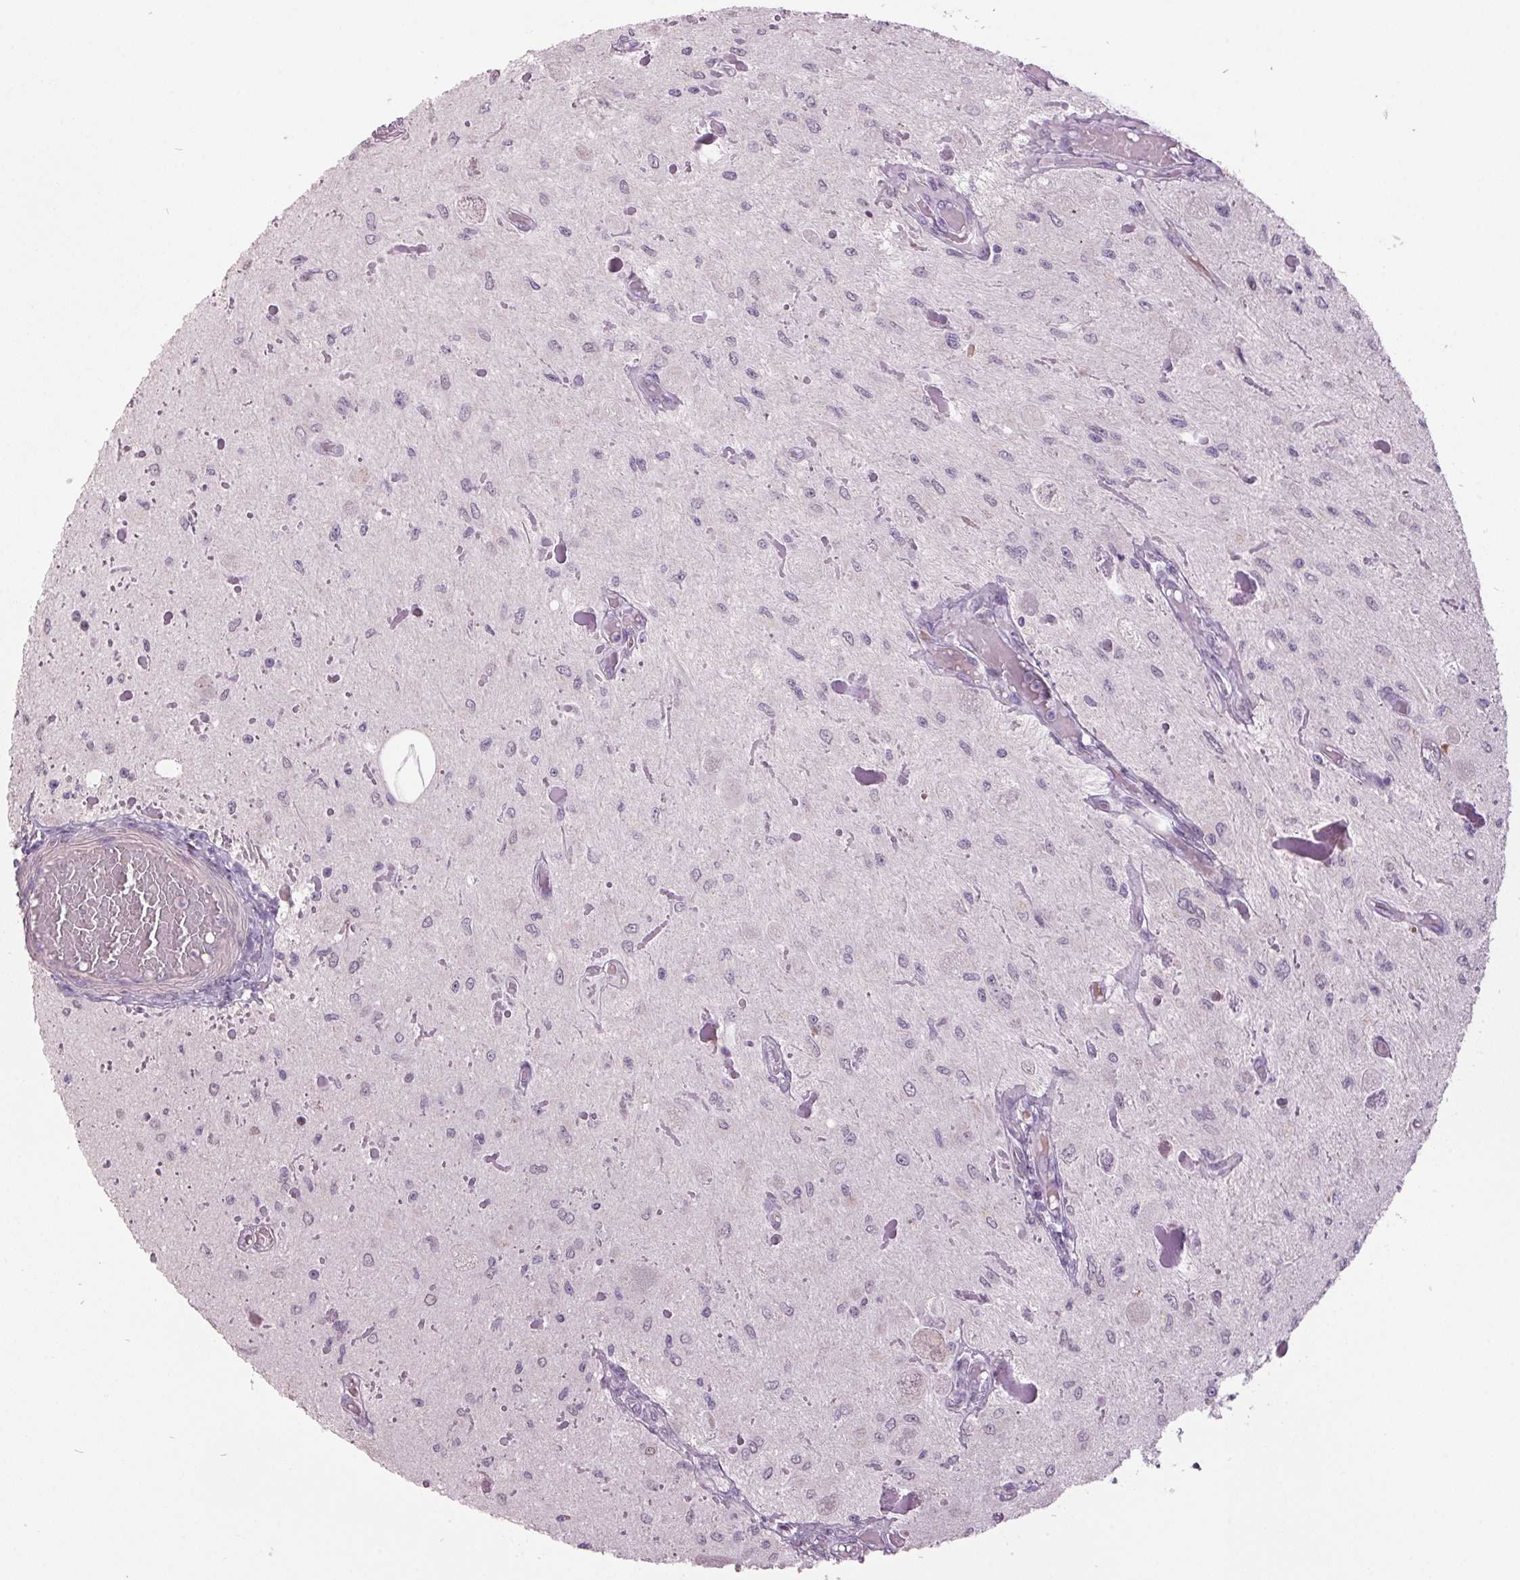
{"staining": {"intensity": "negative", "quantity": "none", "location": "none"}, "tissue": "glioma", "cell_type": "Tumor cells", "image_type": "cancer", "snomed": [{"axis": "morphology", "description": "Glioma, malignant, Low grade"}, {"axis": "topography", "description": "Cerebellum"}], "caption": "Glioma was stained to show a protein in brown. There is no significant staining in tumor cells.", "gene": "C2orf16", "patient": {"sex": "female", "age": 14}}